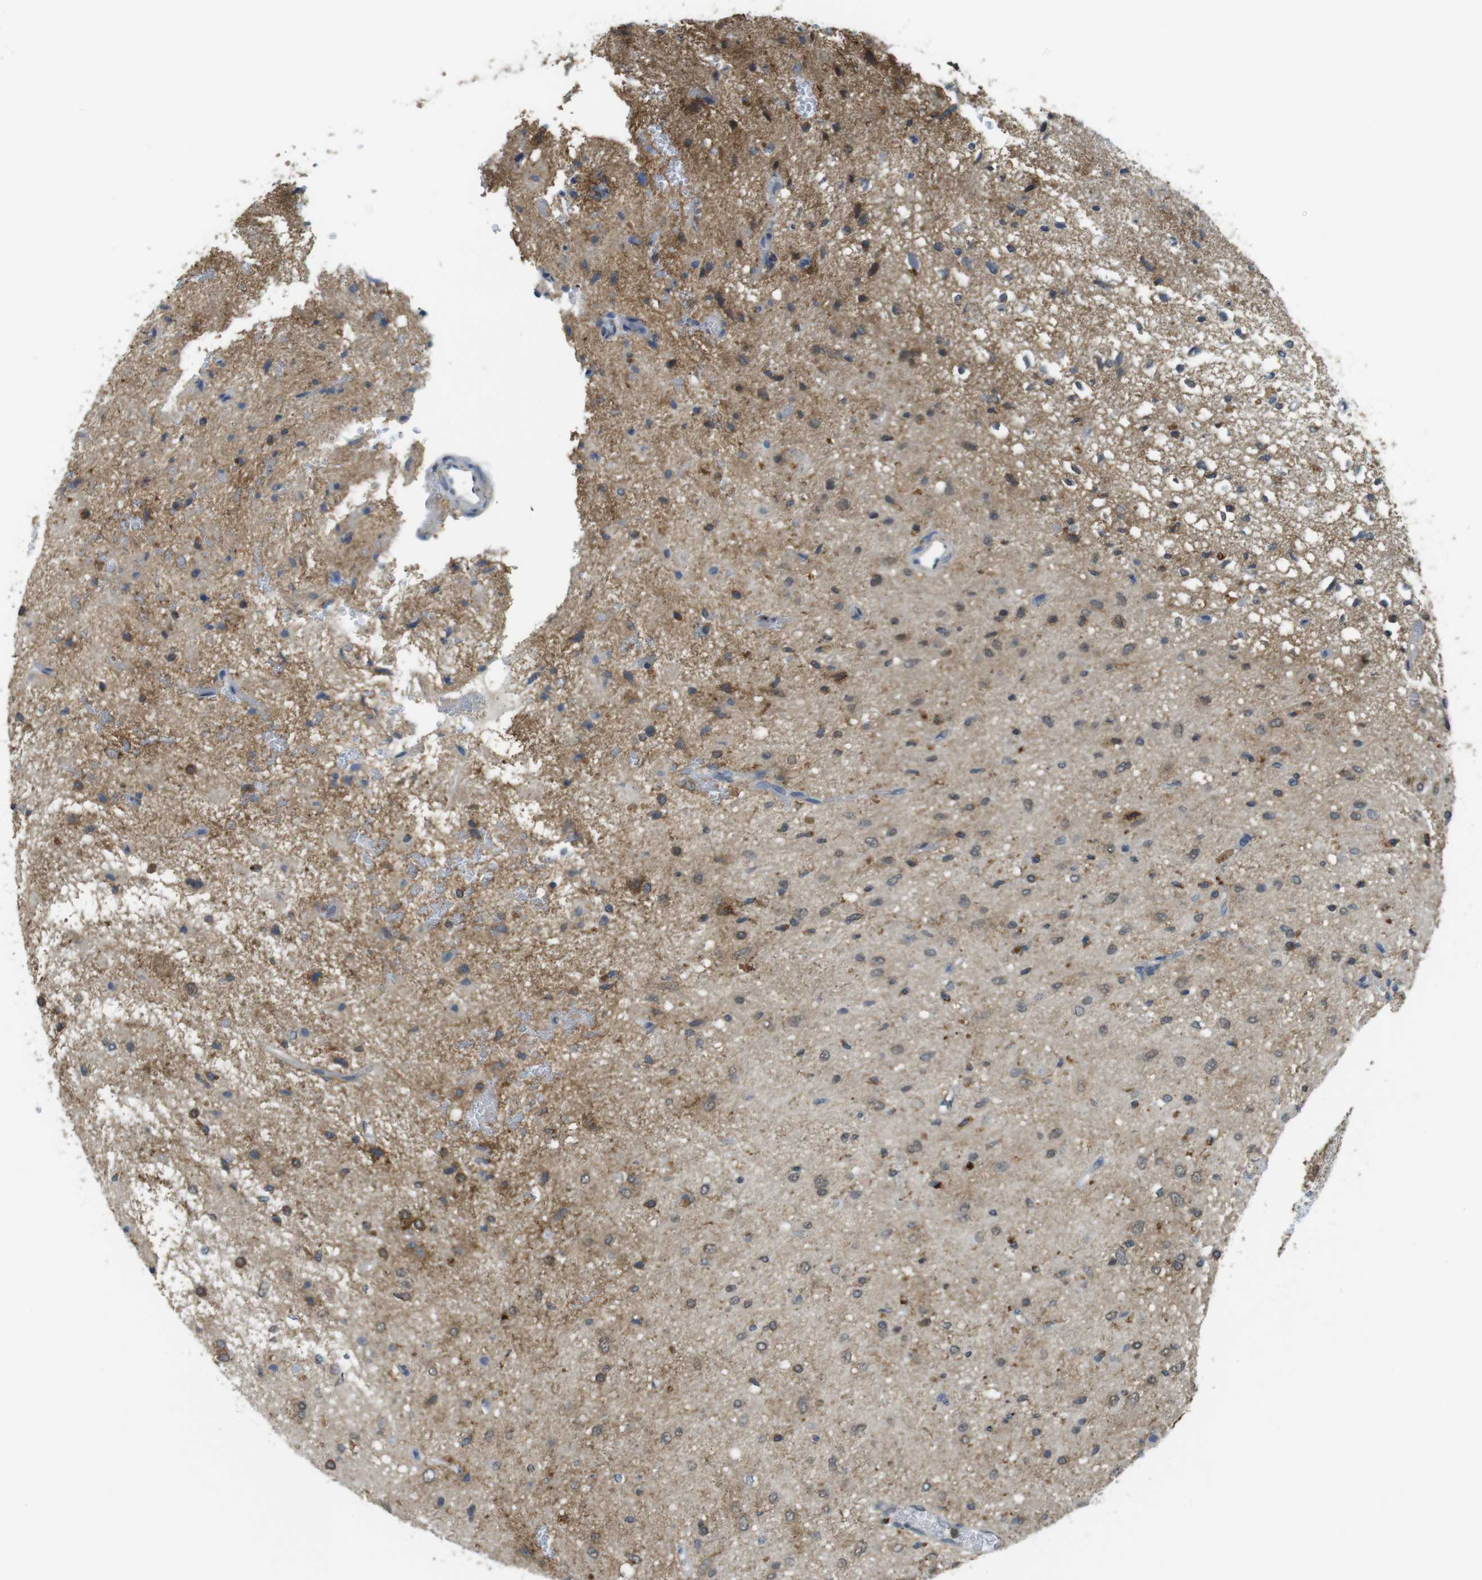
{"staining": {"intensity": "moderate", "quantity": ">75%", "location": "cytoplasmic/membranous"}, "tissue": "glioma", "cell_type": "Tumor cells", "image_type": "cancer", "snomed": [{"axis": "morphology", "description": "Glioma, malignant, Low grade"}, {"axis": "topography", "description": "Brain"}], "caption": "This is a photomicrograph of immunohistochemistry staining of glioma, which shows moderate positivity in the cytoplasmic/membranous of tumor cells.", "gene": "BRI3BP", "patient": {"sex": "male", "age": 77}}